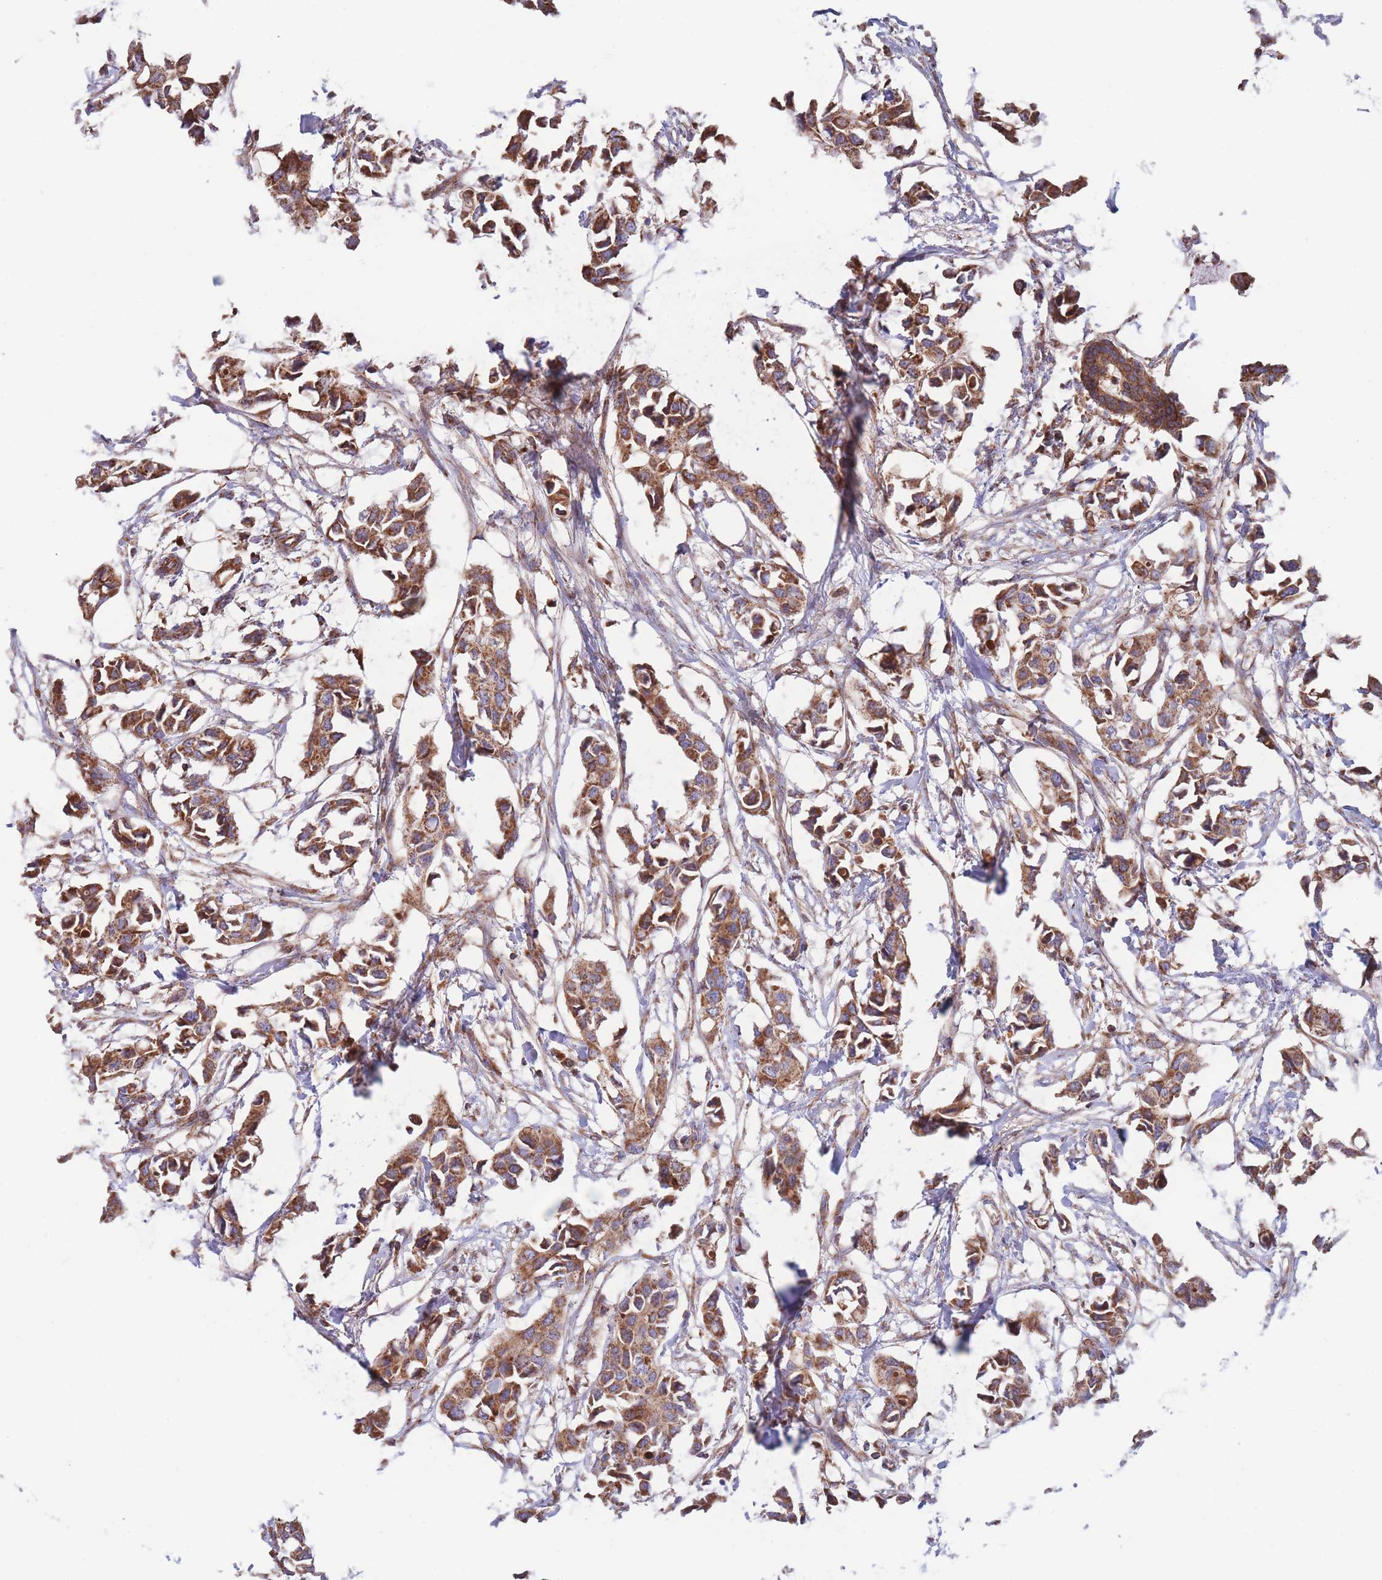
{"staining": {"intensity": "moderate", "quantity": ">75%", "location": "cytoplasmic/membranous"}, "tissue": "breast cancer", "cell_type": "Tumor cells", "image_type": "cancer", "snomed": [{"axis": "morphology", "description": "Duct carcinoma"}, {"axis": "topography", "description": "Breast"}], "caption": "Immunohistochemical staining of breast infiltrating ductal carcinoma reveals moderate cytoplasmic/membranous protein staining in approximately >75% of tumor cells. Nuclei are stained in blue.", "gene": "FKBP8", "patient": {"sex": "female", "age": 41}}